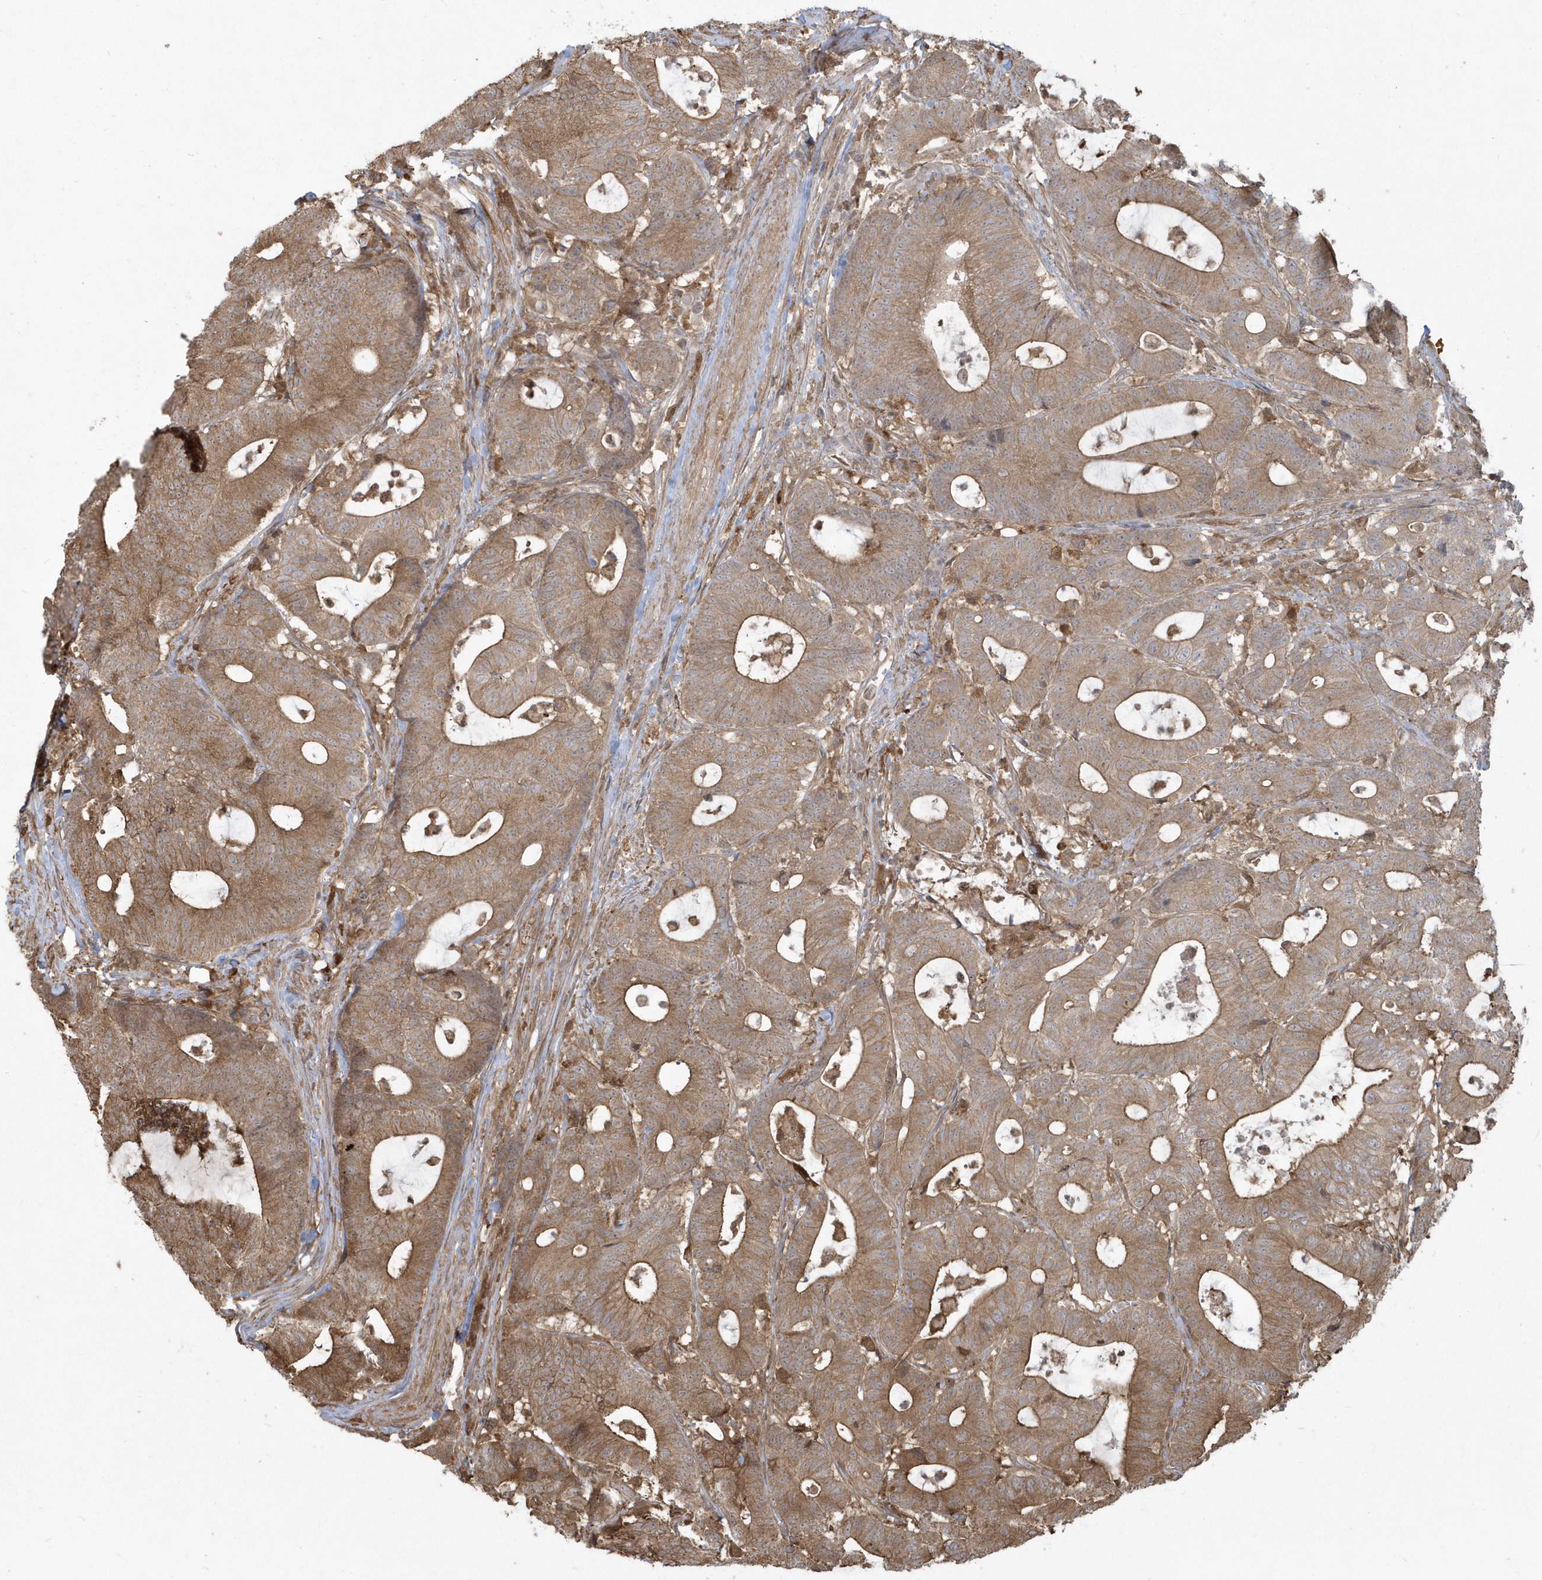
{"staining": {"intensity": "moderate", "quantity": ">75%", "location": "cytoplasmic/membranous"}, "tissue": "colorectal cancer", "cell_type": "Tumor cells", "image_type": "cancer", "snomed": [{"axis": "morphology", "description": "Adenocarcinoma, NOS"}, {"axis": "topography", "description": "Colon"}], "caption": "The photomicrograph reveals immunohistochemical staining of adenocarcinoma (colorectal). There is moderate cytoplasmic/membranous staining is seen in about >75% of tumor cells. Using DAB (3,3'-diaminobenzidine) (brown) and hematoxylin (blue) stains, captured at high magnification using brightfield microscopy.", "gene": "HNMT", "patient": {"sex": "female", "age": 84}}